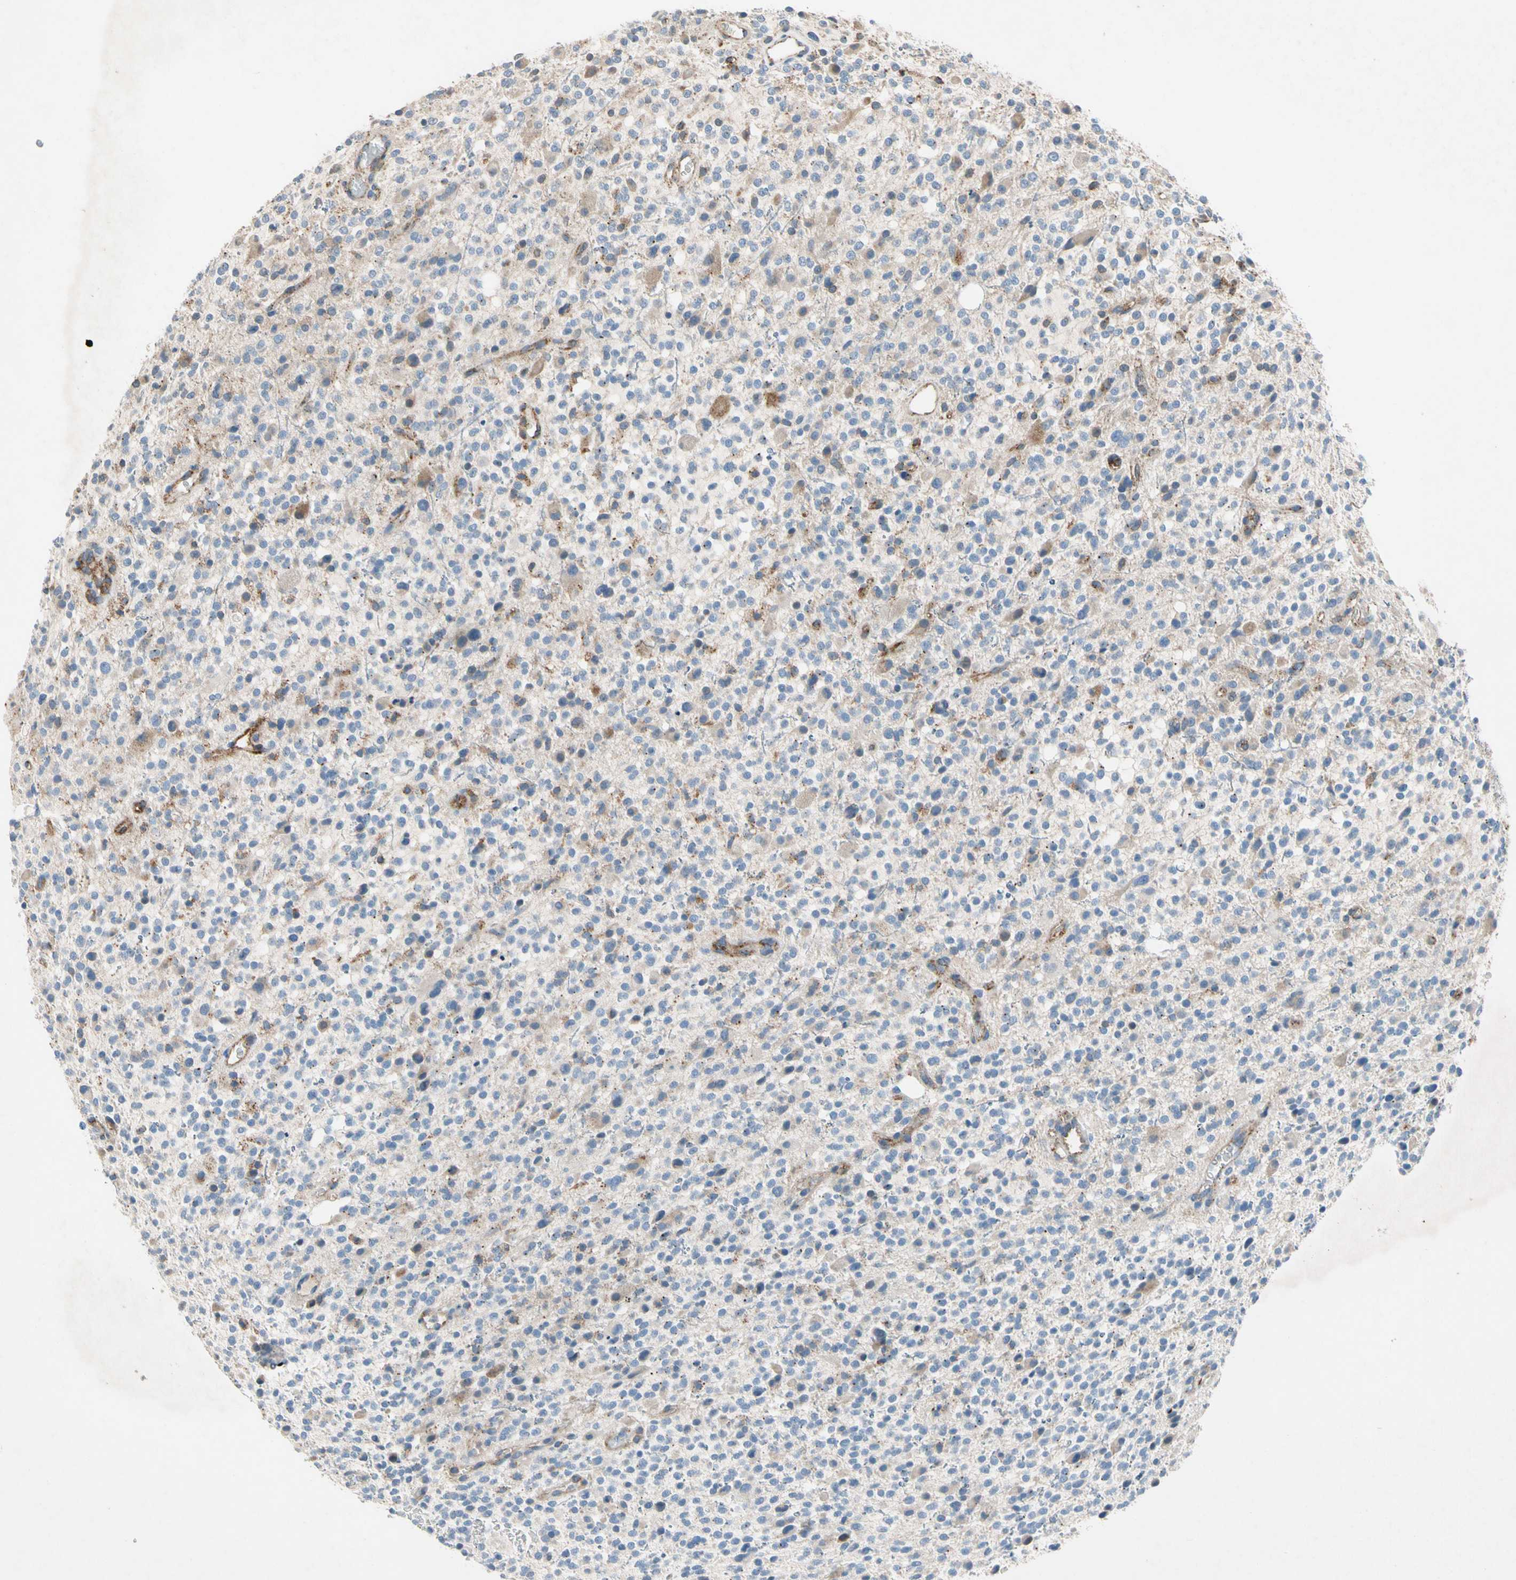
{"staining": {"intensity": "moderate", "quantity": "<25%", "location": "cytoplasmic/membranous"}, "tissue": "glioma", "cell_type": "Tumor cells", "image_type": "cancer", "snomed": [{"axis": "morphology", "description": "Glioma, malignant, High grade"}, {"axis": "topography", "description": "Brain"}], "caption": "The micrograph displays staining of high-grade glioma (malignant), revealing moderate cytoplasmic/membranous protein staining (brown color) within tumor cells.", "gene": "NDFIP2", "patient": {"sex": "male", "age": 48}}